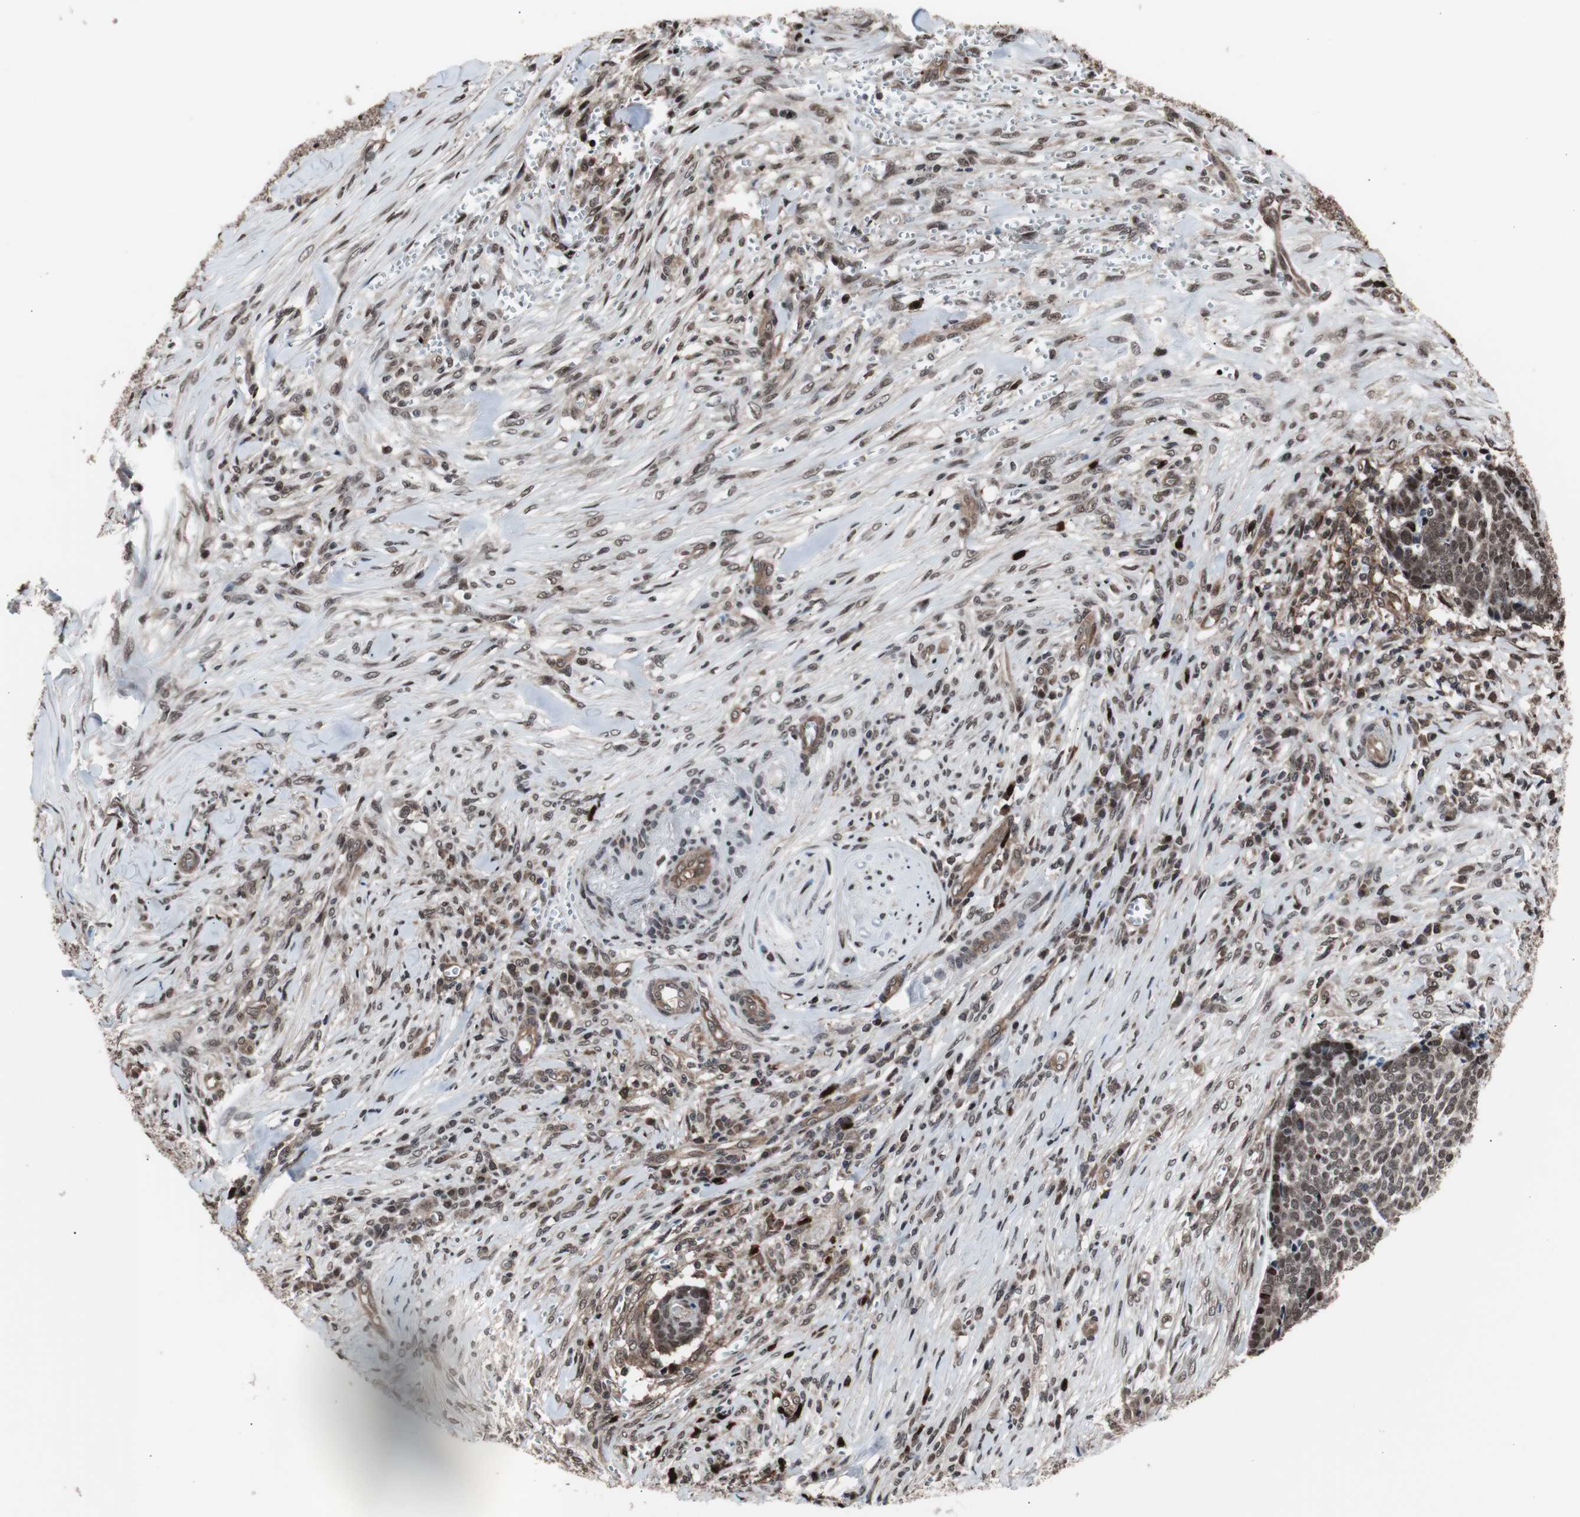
{"staining": {"intensity": "moderate", "quantity": "25%-75%", "location": "nuclear"}, "tissue": "skin cancer", "cell_type": "Tumor cells", "image_type": "cancer", "snomed": [{"axis": "morphology", "description": "Basal cell carcinoma"}, {"axis": "topography", "description": "Skin"}], "caption": "A photomicrograph of skin basal cell carcinoma stained for a protein reveals moderate nuclear brown staining in tumor cells. Nuclei are stained in blue.", "gene": "POGZ", "patient": {"sex": "male", "age": 84}}